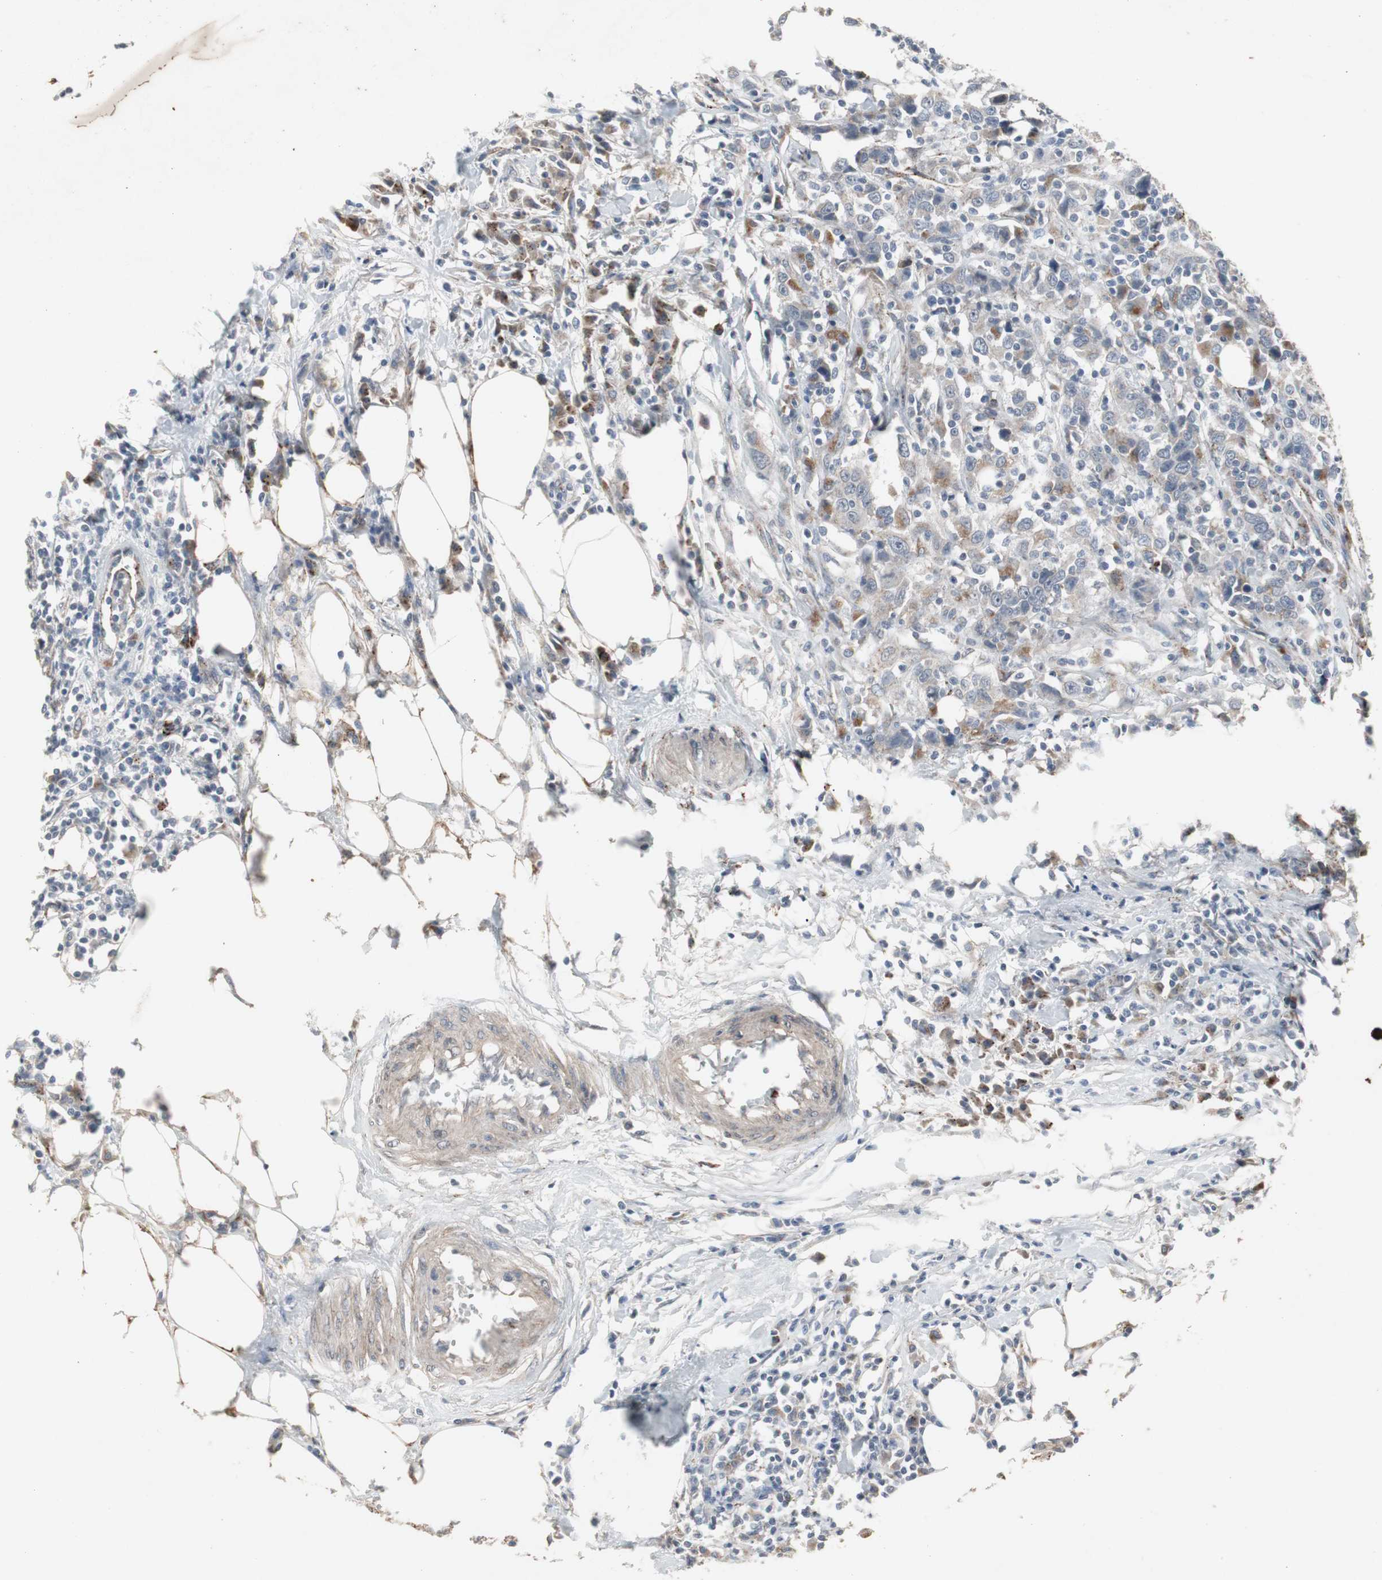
{"staining": {"intensity": "moderate", "quantity": "25%-75%", "location": "cytoplasmic/membranous"}, "tissue": "urothelial cancer", "cell_type": "Tumor cells", "image_type": "cancer", "snomed": [{"axis": "morphology", "description": "Urothelial carcinoma, High grade"}, {"axis": "topography", "description": "Urinary bladder"}], "caption": "Urothelial cancer stained for a protein (brown) demonstrates moderate cytoplasmic/membranous positive staining in about 25%-75% of tumor cells.", "gene": "GBA1", "patient": {"sex": "male", "age": 61}}